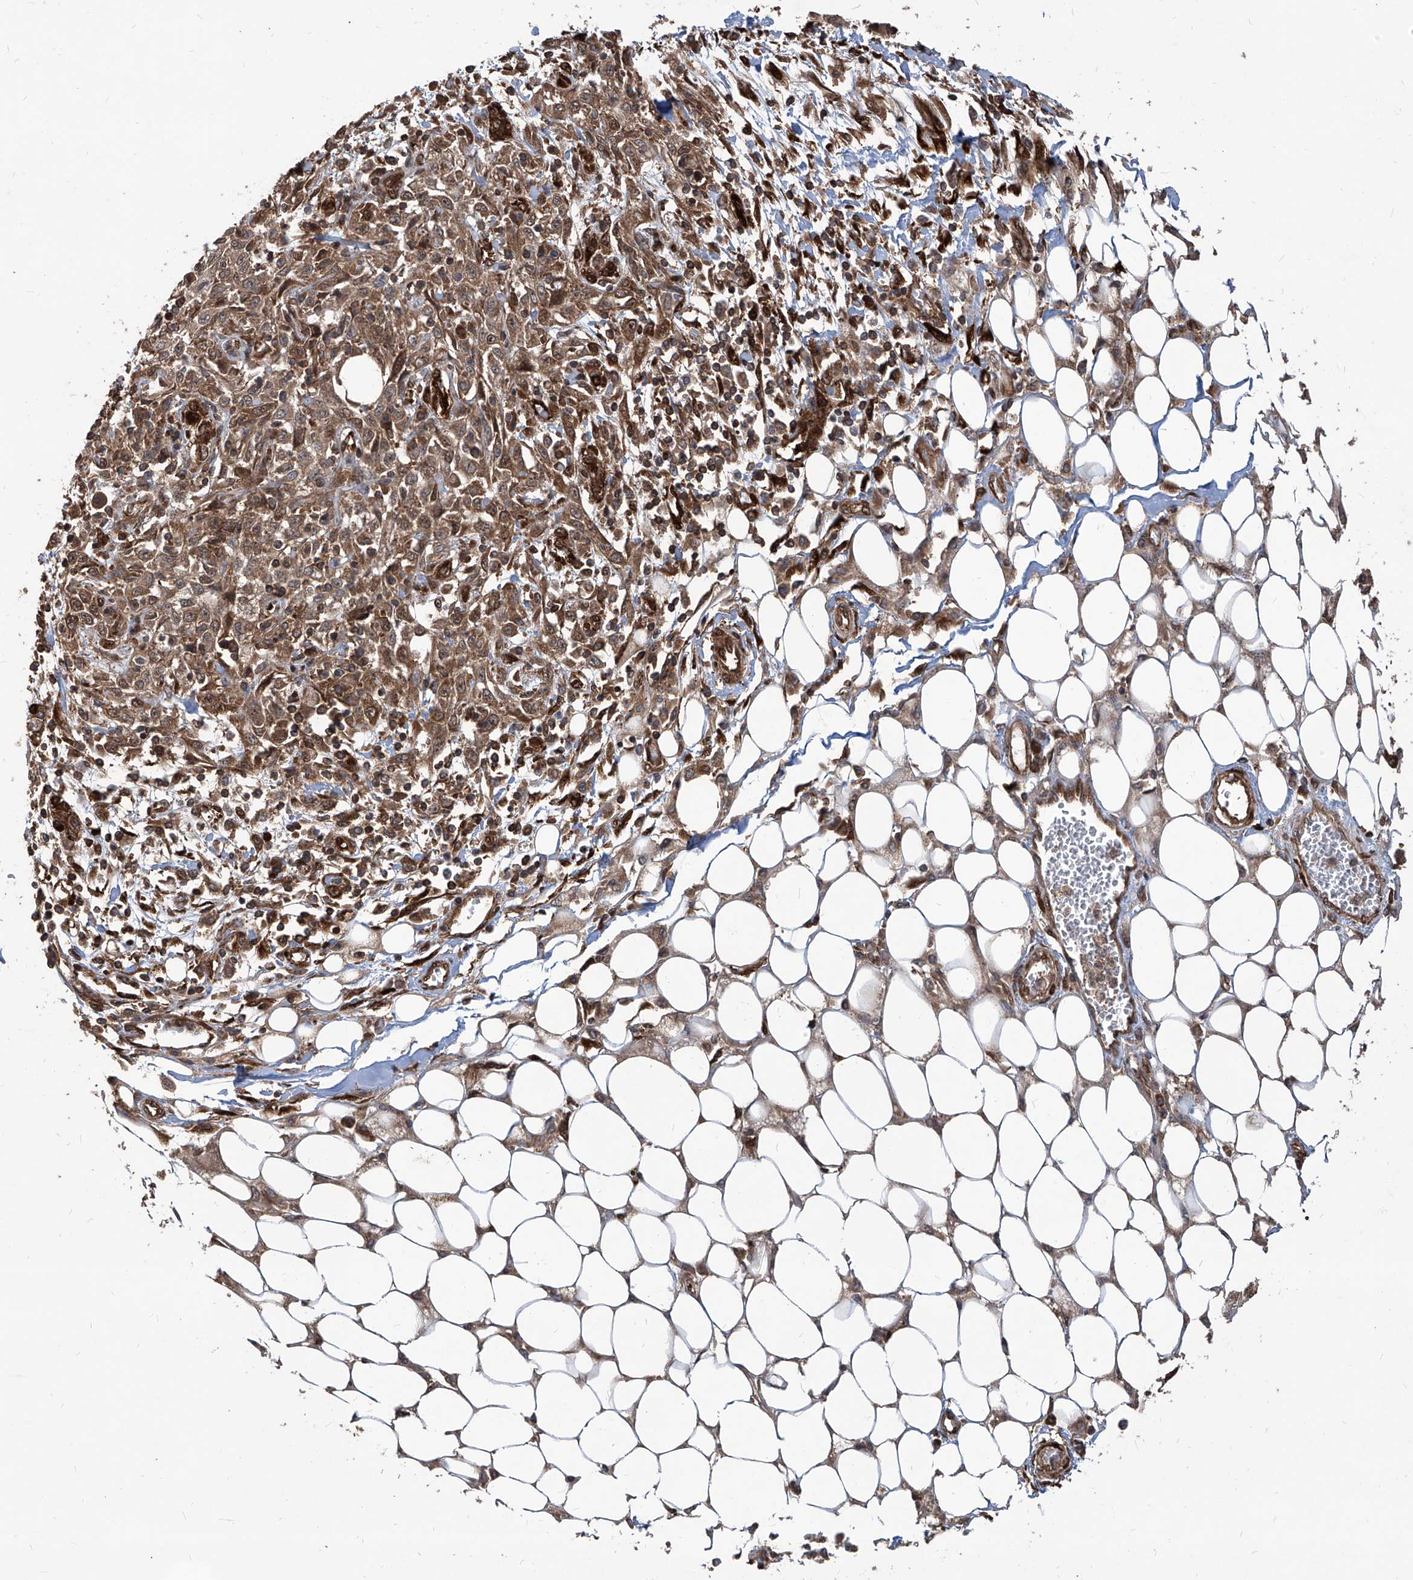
{"staining": {"intensity": "moderate", "quantity": ">75%", "location": "cytoplasmic/membranous"}, "tissue": "skin cancer", "cell_type": "Tumor cells", "image_type": "cancer", "snomed": [{"axis": "morphology", "description": "Squamous cell carcinoma, NOS"}, {"axis": "morphology", "description": "Squamous cell carcinoma, metastatic, NOS"}, {"axis": "topography", "description": "Skin"}, {"axis": "topography", "description": "Lymph node"}], "caption": "Human skin cancer (metastatic squamous cell carcinoma) stained with a protein marker exhibits moderate staining in tumor cells.", "gene": "MAGED2", "patient": {"sex": "male", "age": 75}}